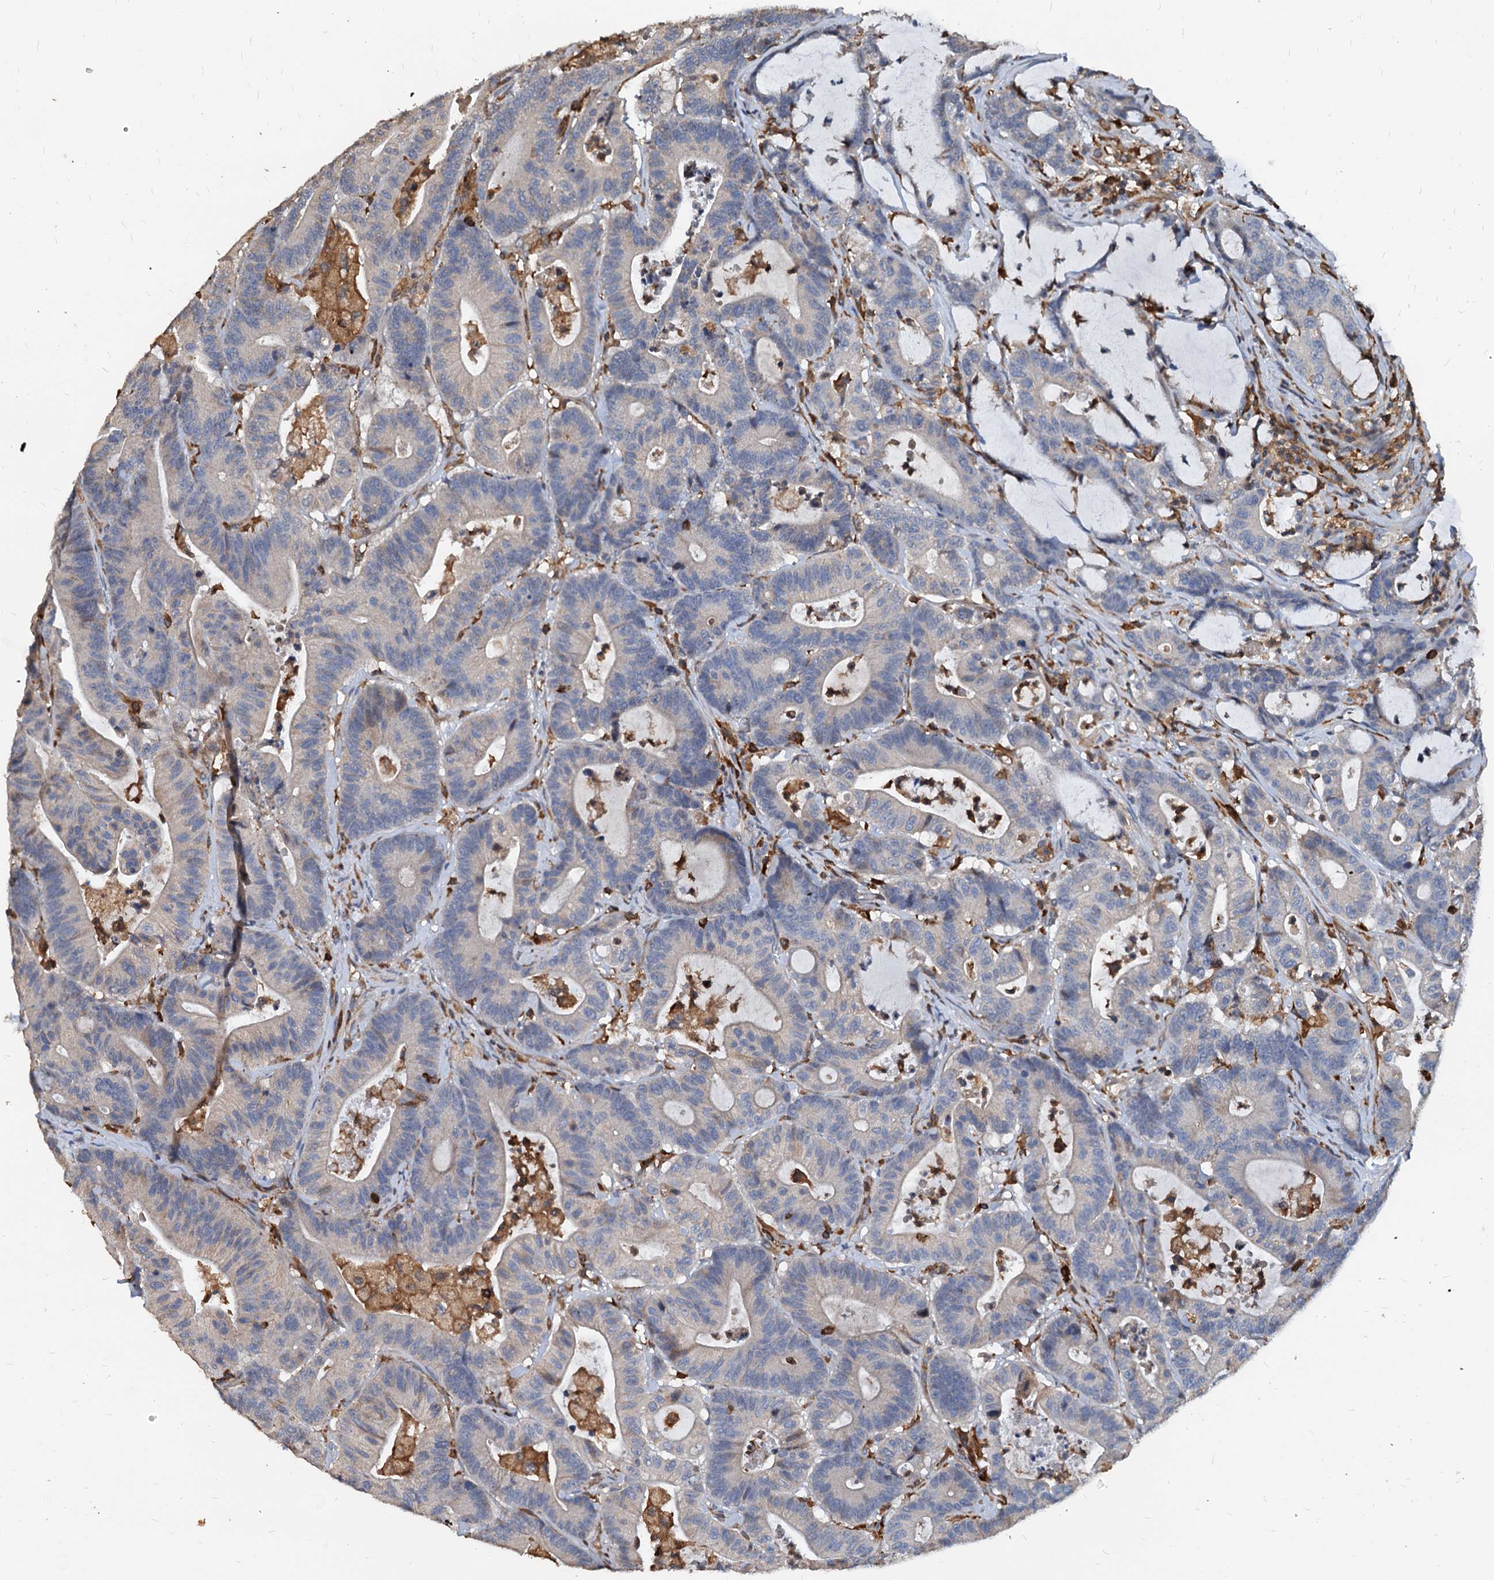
{"staining": {"intensity": "negative", "quantity": "none", "location": "none"}, "tissue": "colorectal cancer", "cell_type": "Tumor cells", "image_type": "cancer", "snomed": [{"axis": "morphology", "description": "Adenocarcinoma, NOS"}, {"axis": "topography", "description": "Colon"}], "caption": "A high-resolution photomicrograph shows immunohistochemistry (IHC) staining of colorectal cancer, which shows no significant expression in tumor cells.", "gene": "LCP2", "patient": {"sex": "female", "age": 84}}